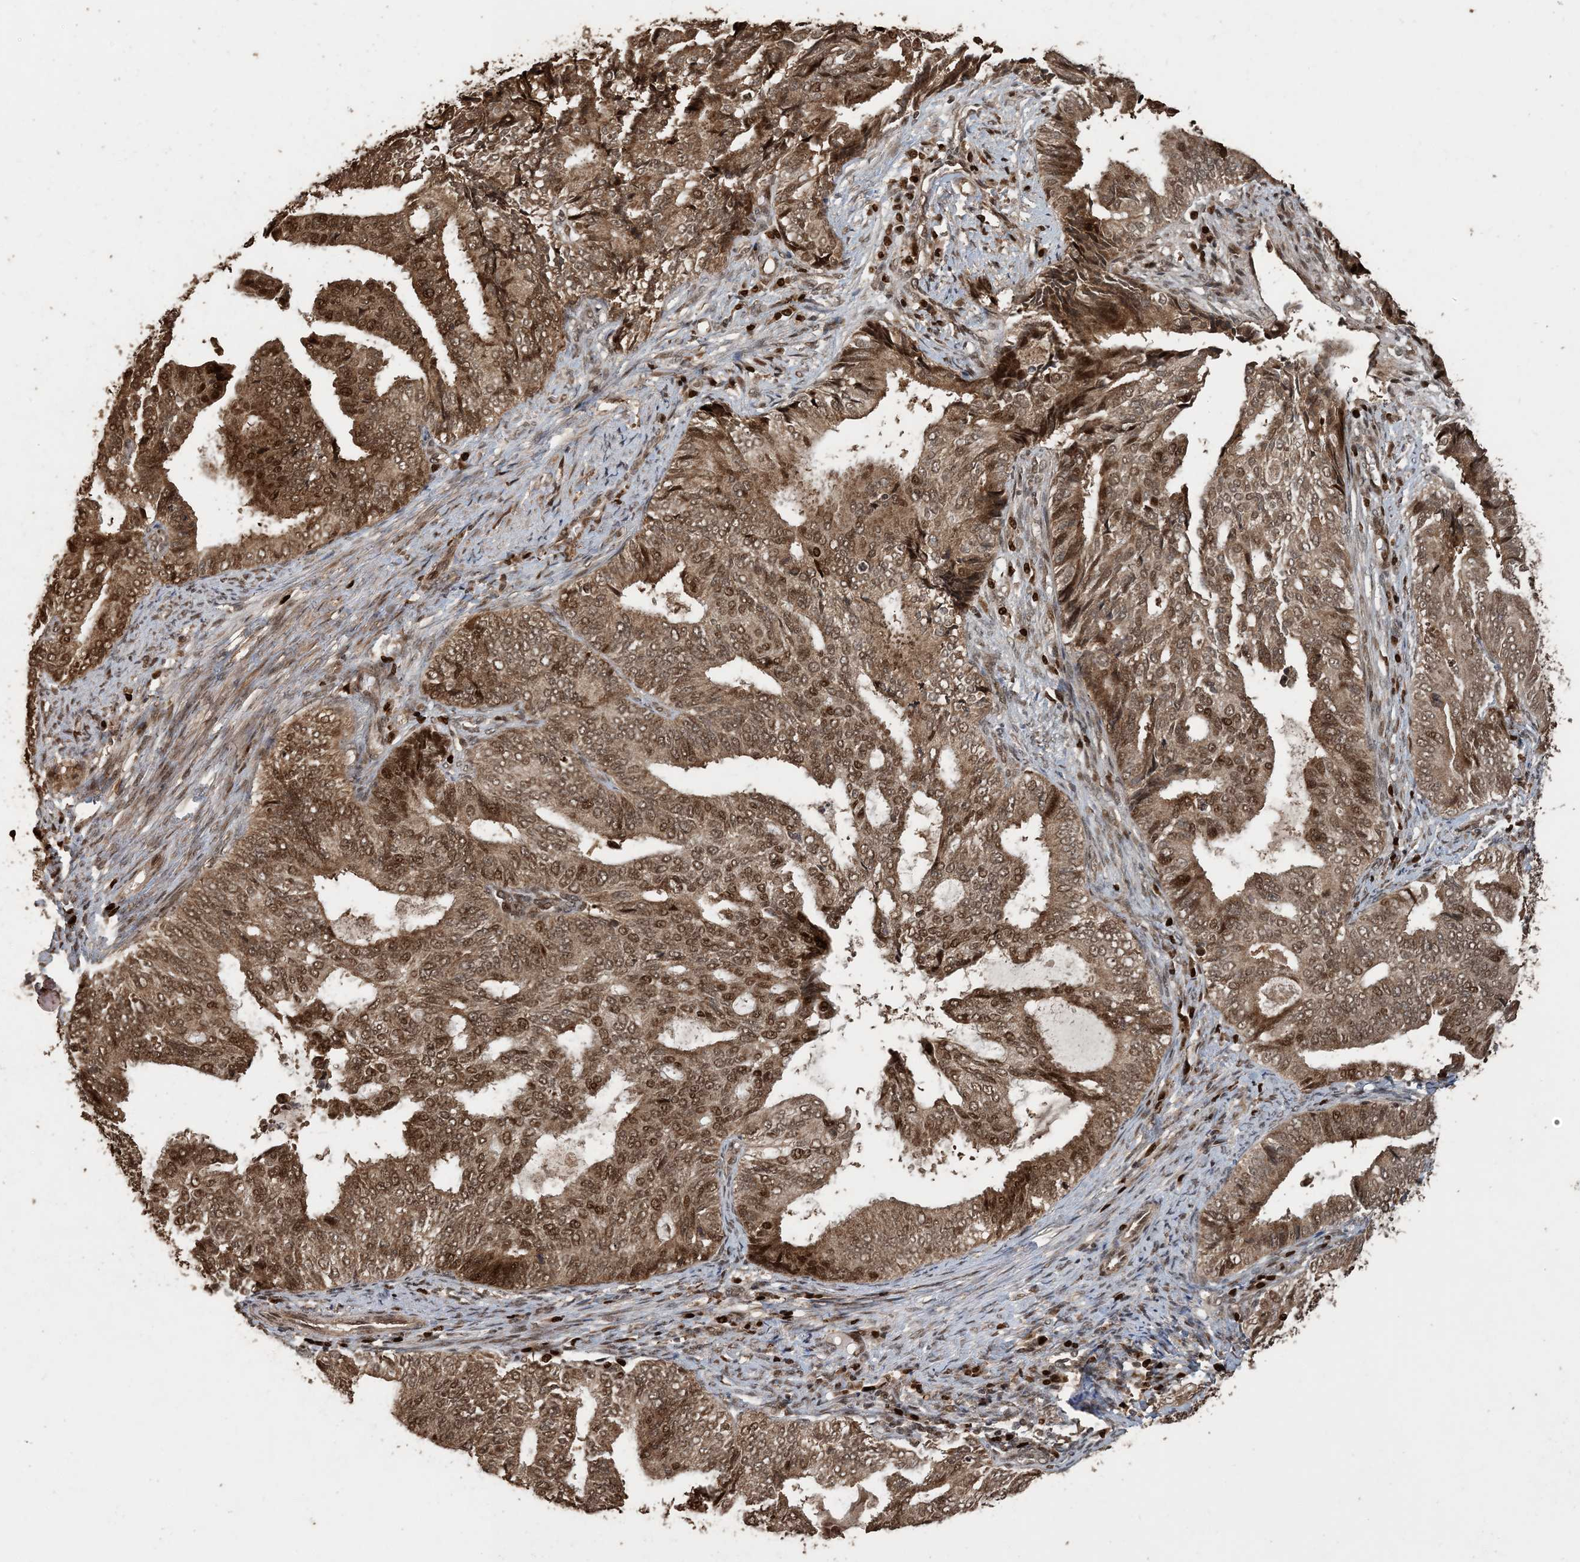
{"staining": {"intensity": "moderate", "quantity": ">75%", "location": "cytoplasmic/membranous,nuclear"}, "tissue": "endometrial cancer", "cell_type": "Tumor cells", "image_type": "cancer", "snomed": [{"axis": "morphology", "description": "Adenocarcinoma, NOS"}, {"axis": "topography", "description": "Endometrium"}], "caption": "An immunohistochemistry (IHC) micrograph of neoplastic tissue is shown. Protein staining in brown labels moderate cytoplasmic/membranous and nuclear positivity in endometrial cancer within tumor cells.", "gene": "ATP13A2", "patient": {"sex": "female", "age": 58}}